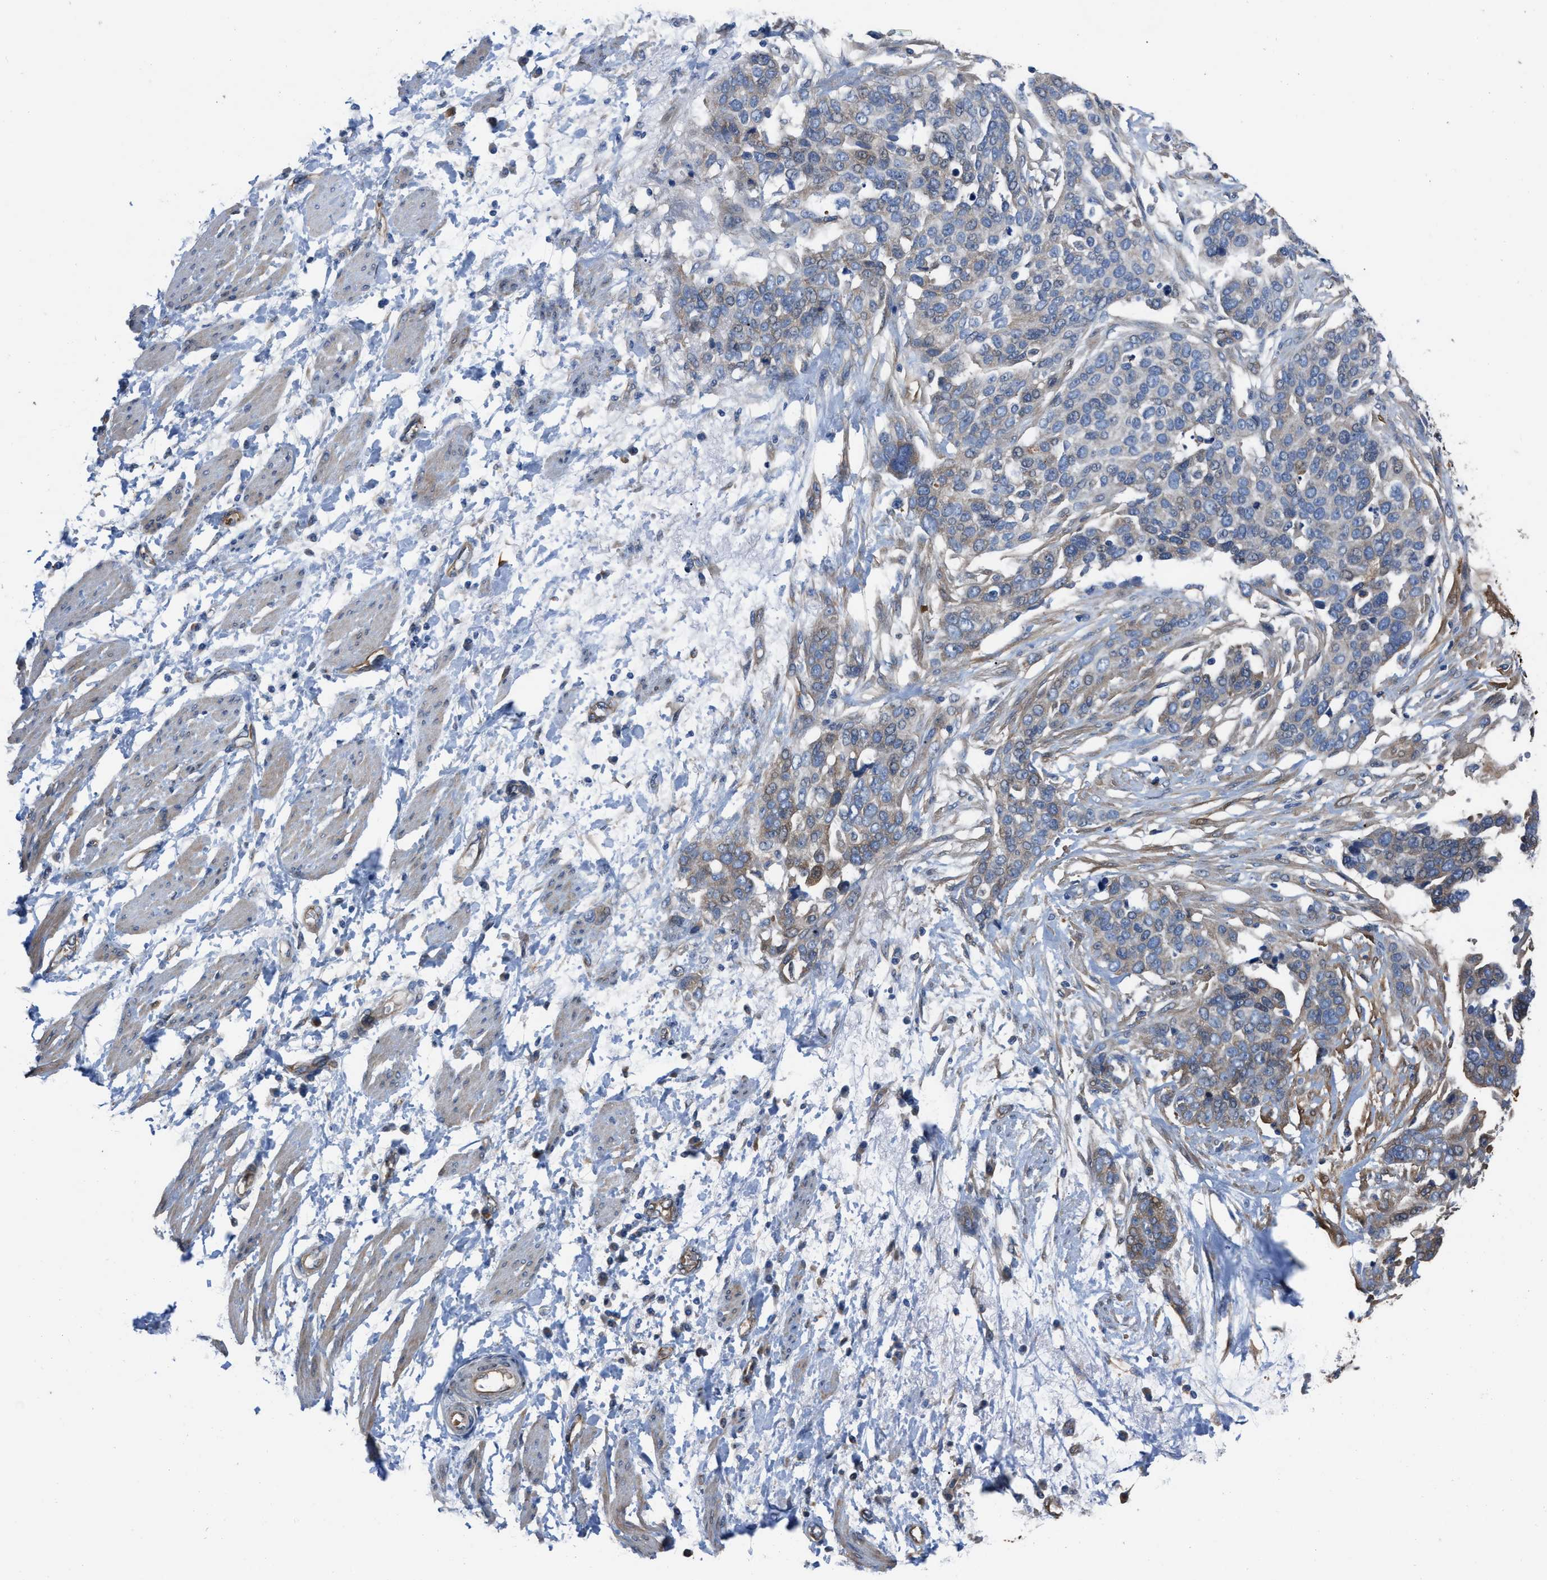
{"staining": {"intensity": "weak", "quantity": "<25%", "location": "cytoplasmic/membranous"}, "tissue": "ovarian cancer", "cell_type": "Tumor cells", "image_type": "cancer", "snomed": [{"axis": "morphology", "description": "Cystadenocarcinoma, serous, NOS"}, {"axis": "topography", "description": "Ovary"}], "caption": "Tumor cells show no significant staining in ovarian serous cystadenocarcinoma.", "gene": "TRIOBP", "patient": {"sex": "female", "age": 44}}